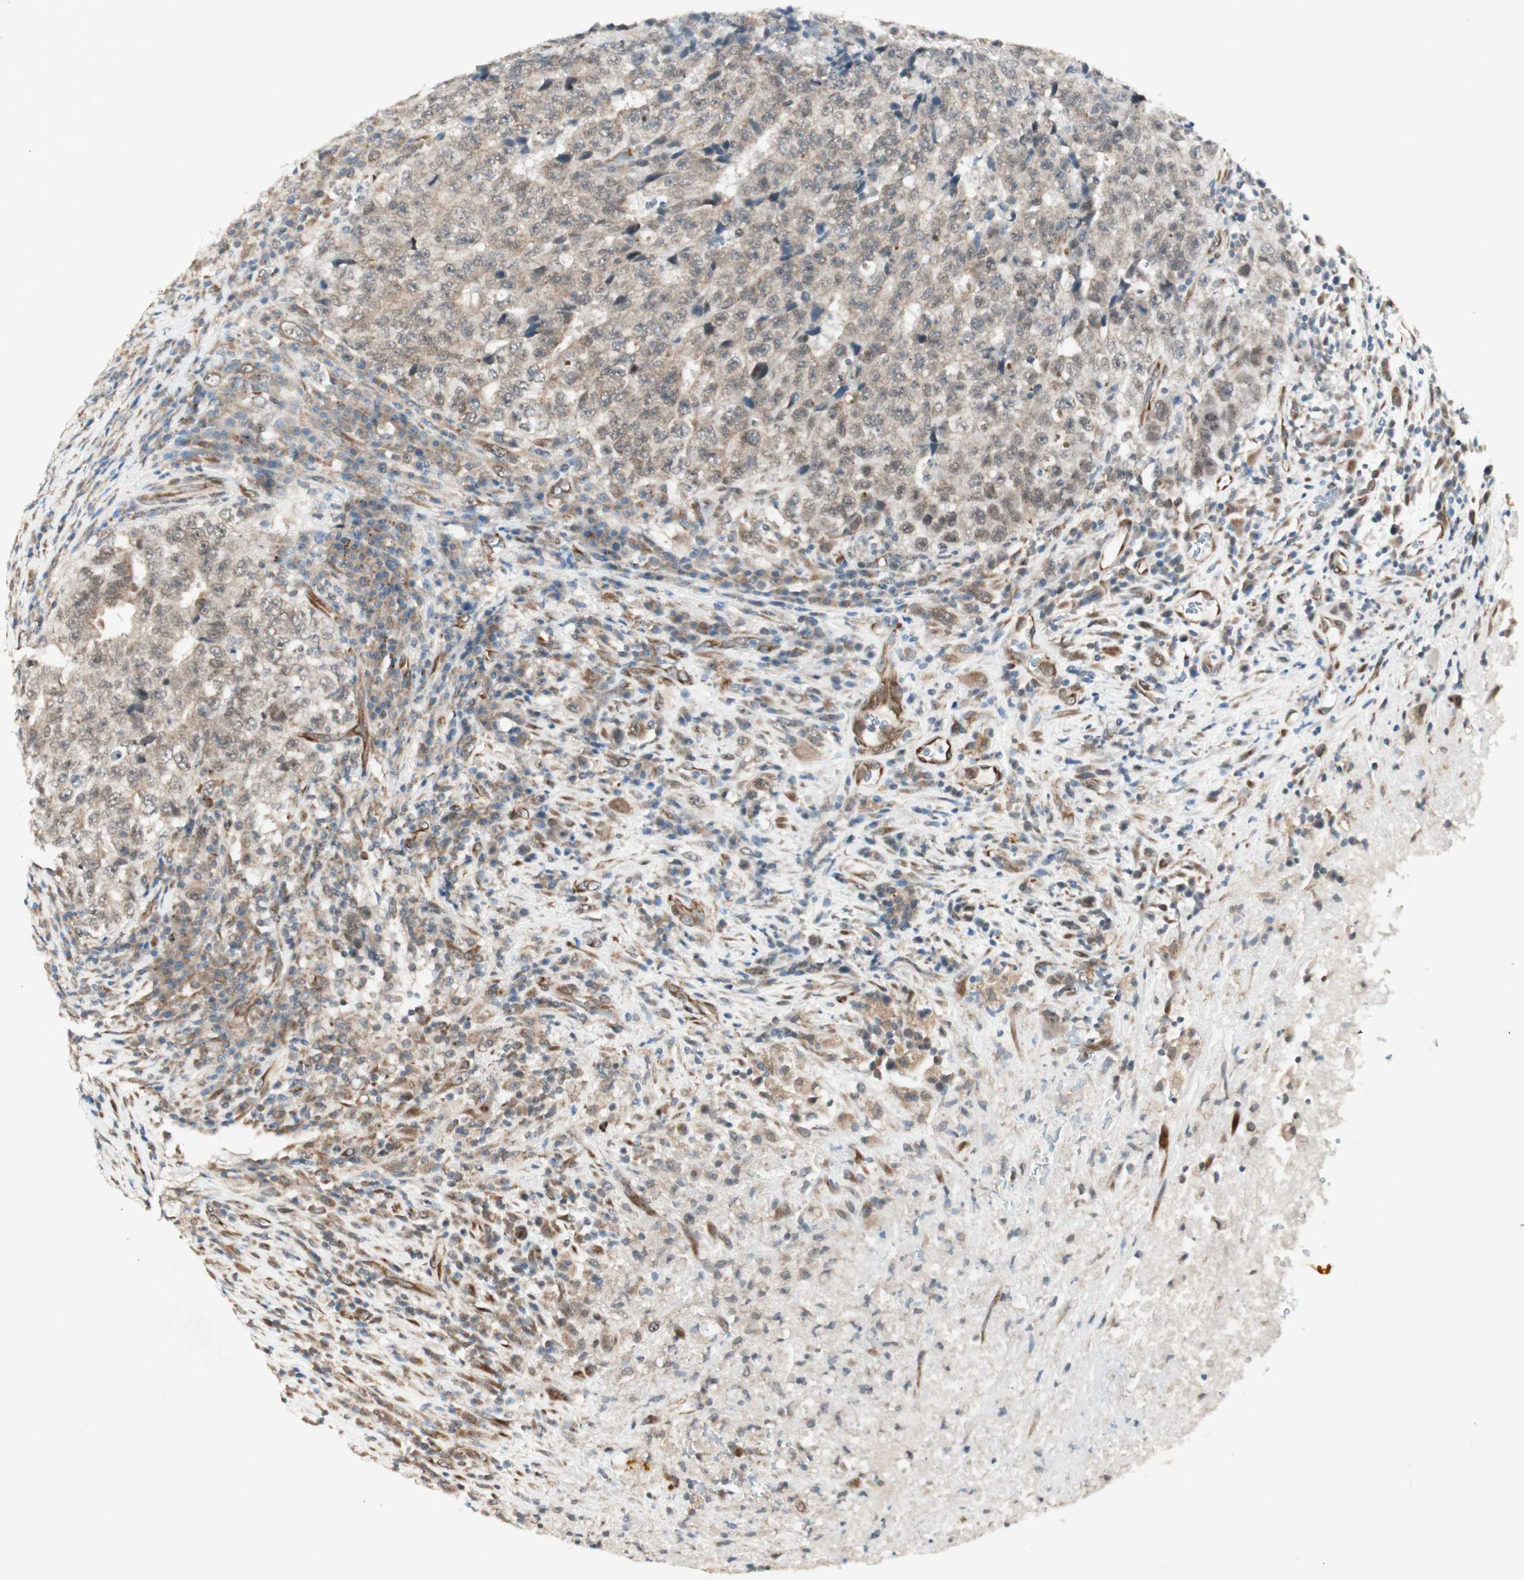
{"staining": {"intensity": "weak", "quantity": ">75%", "location": "cytoplasmic/membranous,nuclear"}, "tissue": "testis cancer", "cell_type": "Tumor cells", "image_type": "cancer", "snomed": [{"axis": "morphology", "description": "Necrosis, NOS"}, {"axis": "morphology", "description": "Carcinoma, Embryonal, NOS"}, {"axis": "topography", "description": "Testis"}], "caption": "A brown stain labels weak cytoplasmic/membranous and nuclear positivity of a protein in human embryonal carcinoma (testis) tumor cells. (DAB IHC with brightfield microscopy, high magnification).", "gene": "ZNF37A", "patient": {"sex": "male", "age": 19}}